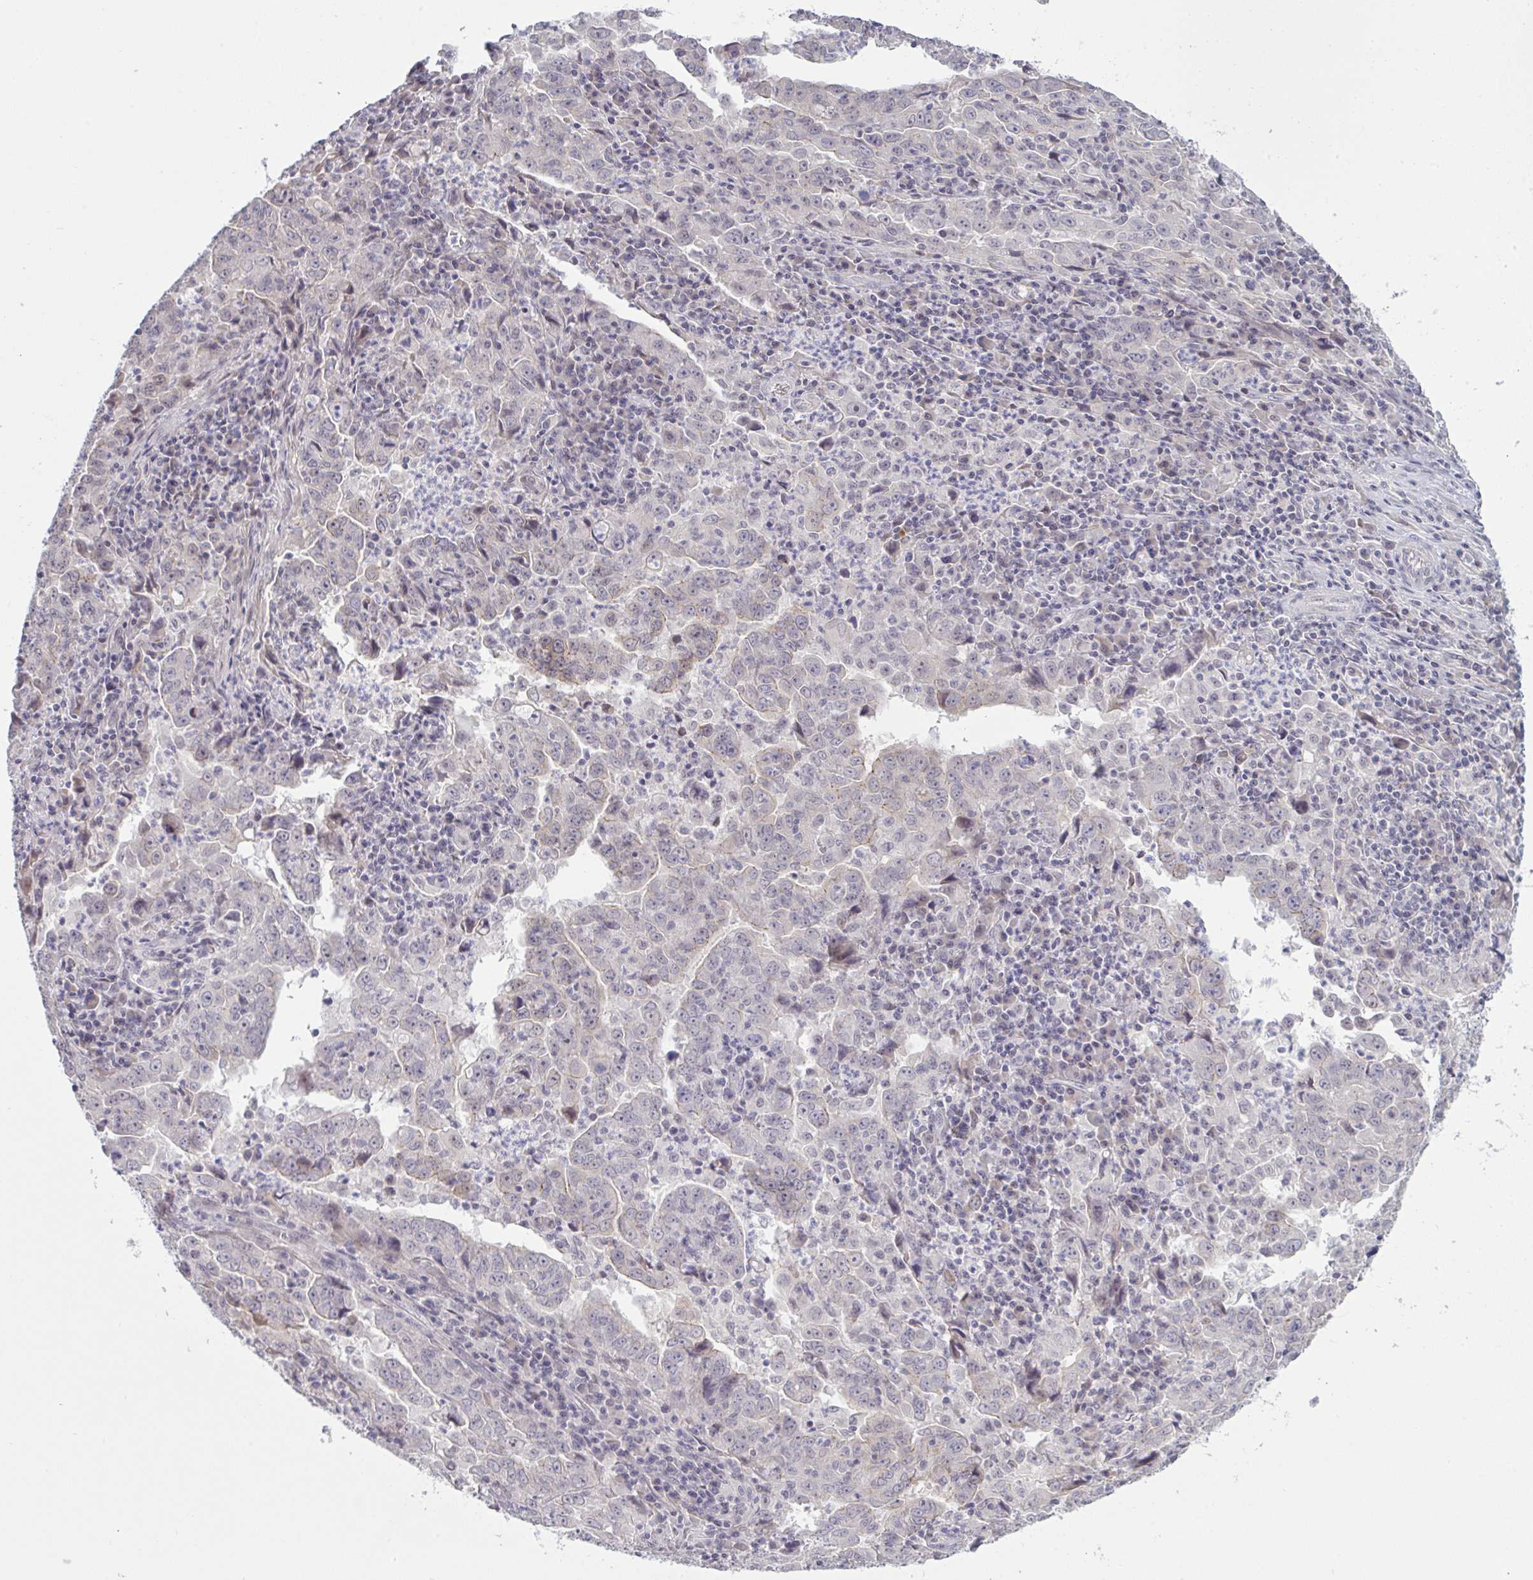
{"staining": {"intensity": "negative", "quantity": "none", "location": "none"}, "tissue": "lung cancer", "cell_type": "Tumor cells", "image_type": "cancer", "snomed": [{"axis": "morphology", "description": "Adenocarcinoma, NOS"}, {"axis": "topography", "description": "Lung"}], "caption": "Immunohistochemistry of human lung cancer (adenocarcinoma) shows no expression in tumor cells.", "gene": "ZNF784", "patient": {"sex": "male", "age": 67}}